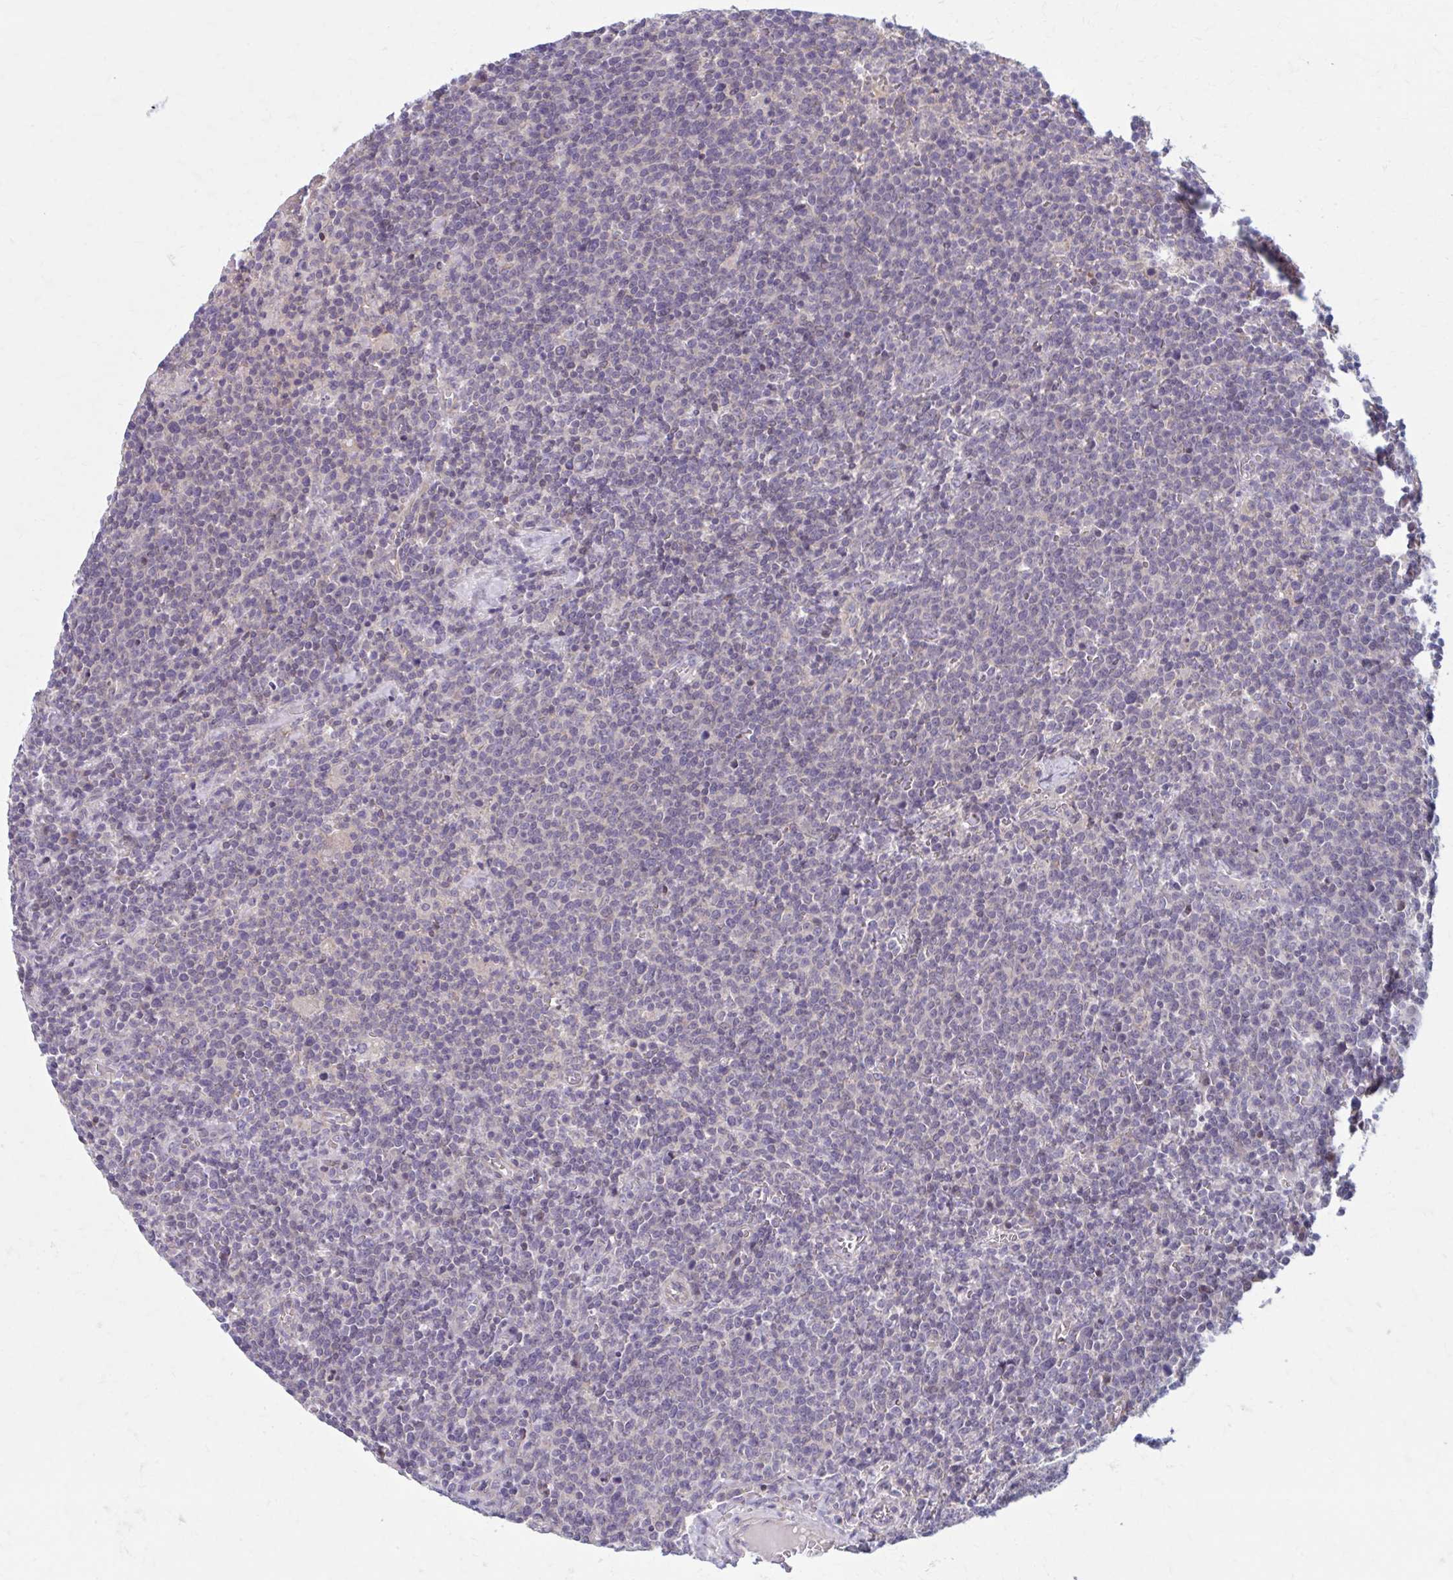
{"staining": {"intensity": "negative", "quantity": "none", "location": "none"}, "tissue": "lymphoma", "cell_type": "Tumor cells", "image_type": "cancer", "snomed": [{"axis": "morphology", "description": "Malignant lymphoma, non-Hodgkin's type, High grade"}, {"axis": "topography", "description": "Lymph node"}], "caption": "High magnification brightfield microscopy of malignant lymphoma, non-Hodgkin's type (high-grade) stained with DAB (brown) and counterstained with hematoxylin (blue): tumor cells show no significant expression.", "gene": "CHST3", "patient": {"sex": "male", "age": 61}}